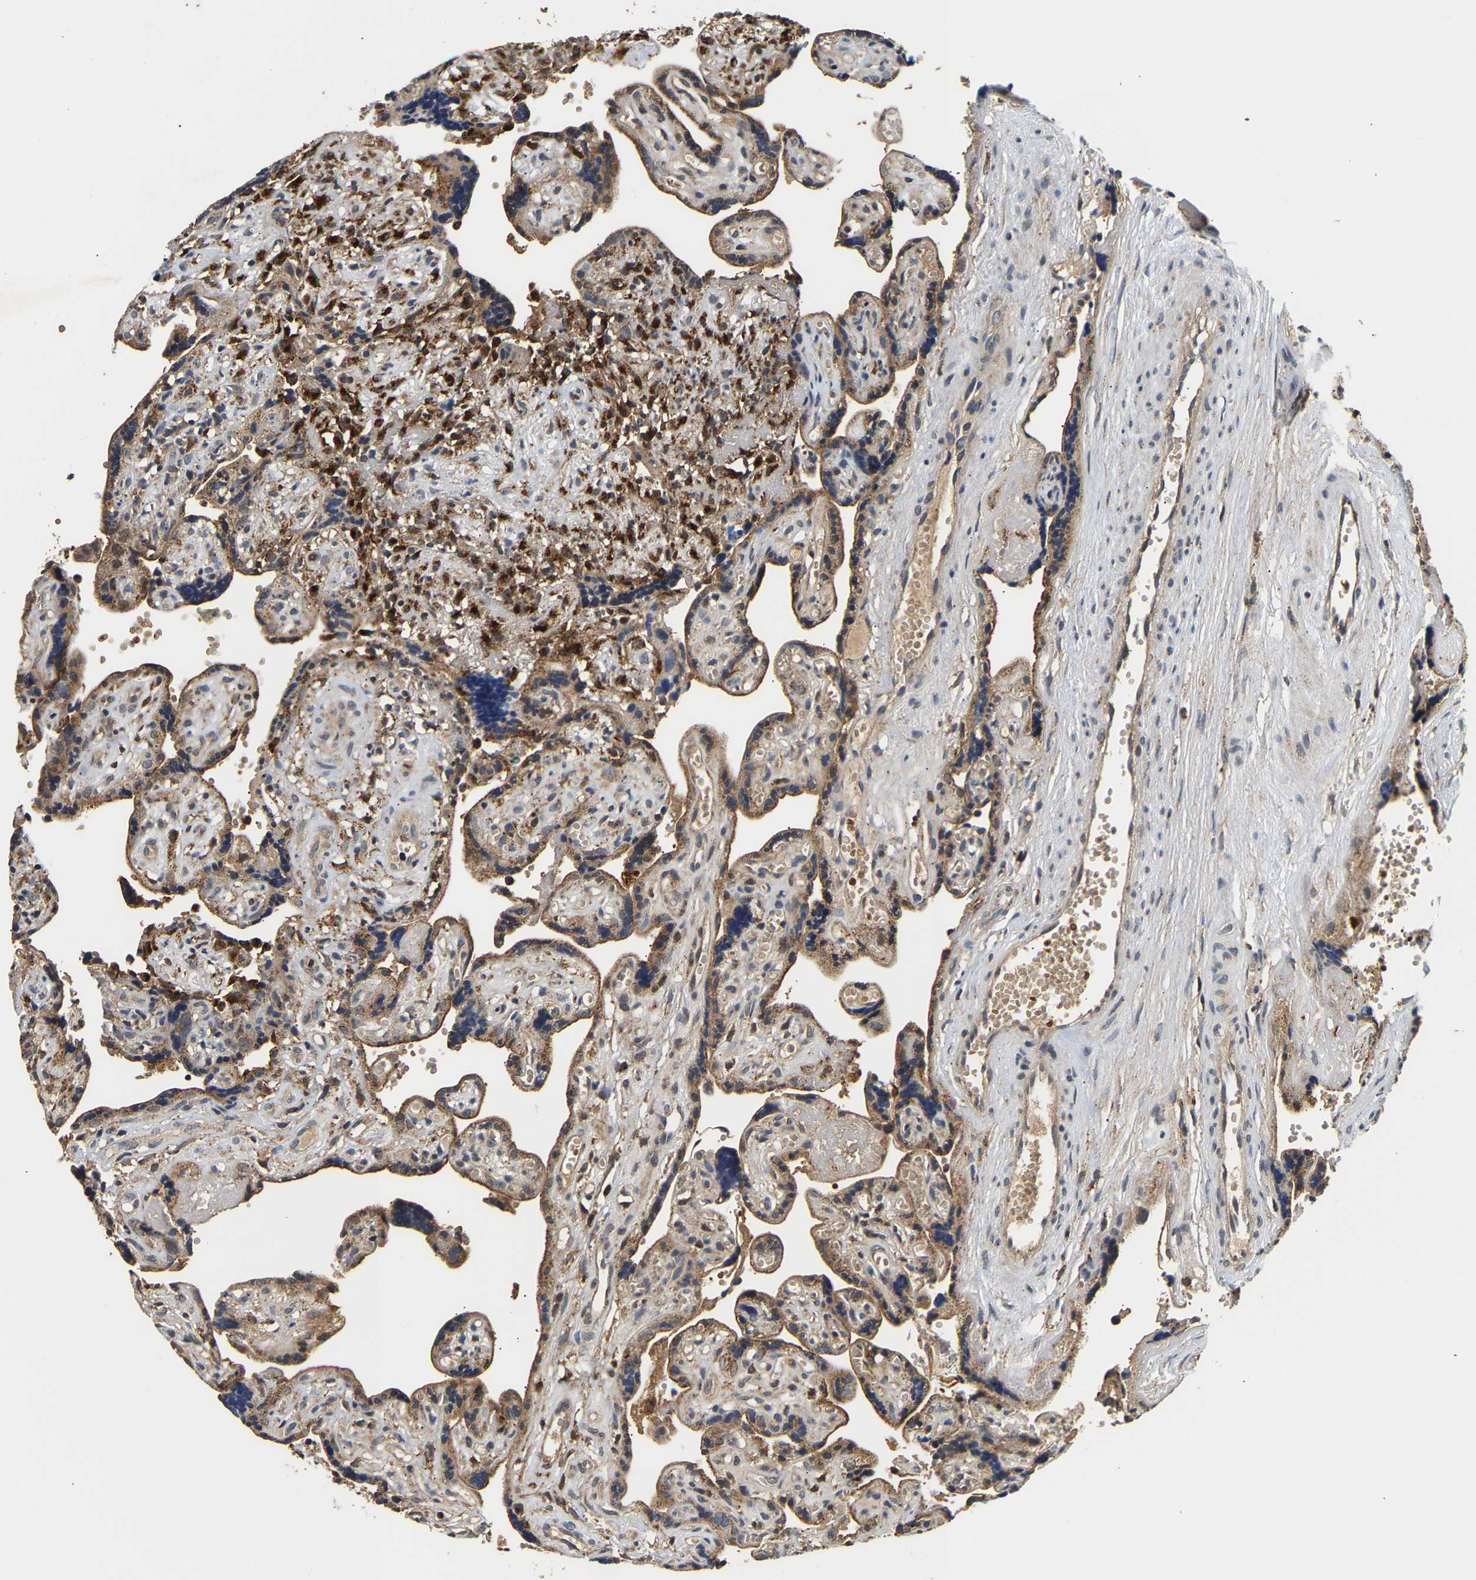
{"staining": {"intensity": "moderate", "quantity": ">75%", "location": "cytoplasmic/membranous"}, "tissue": "placenta", "cell_type": "Decidual cells", "image_type": "normal", "snomed": [{"axis": "morphology", "description": "Normal tissue, NOS"}, {"axis": "topography", "description": "Placenta"}], "caption": "This is a histology image of immunohistochemistry staining of unremarkable placenta, which shows moderate staining in the cytoplasmic/membranous of decidual cells.", "gene": "SMU1", "patient": {"sex": "female", "age": 30}}